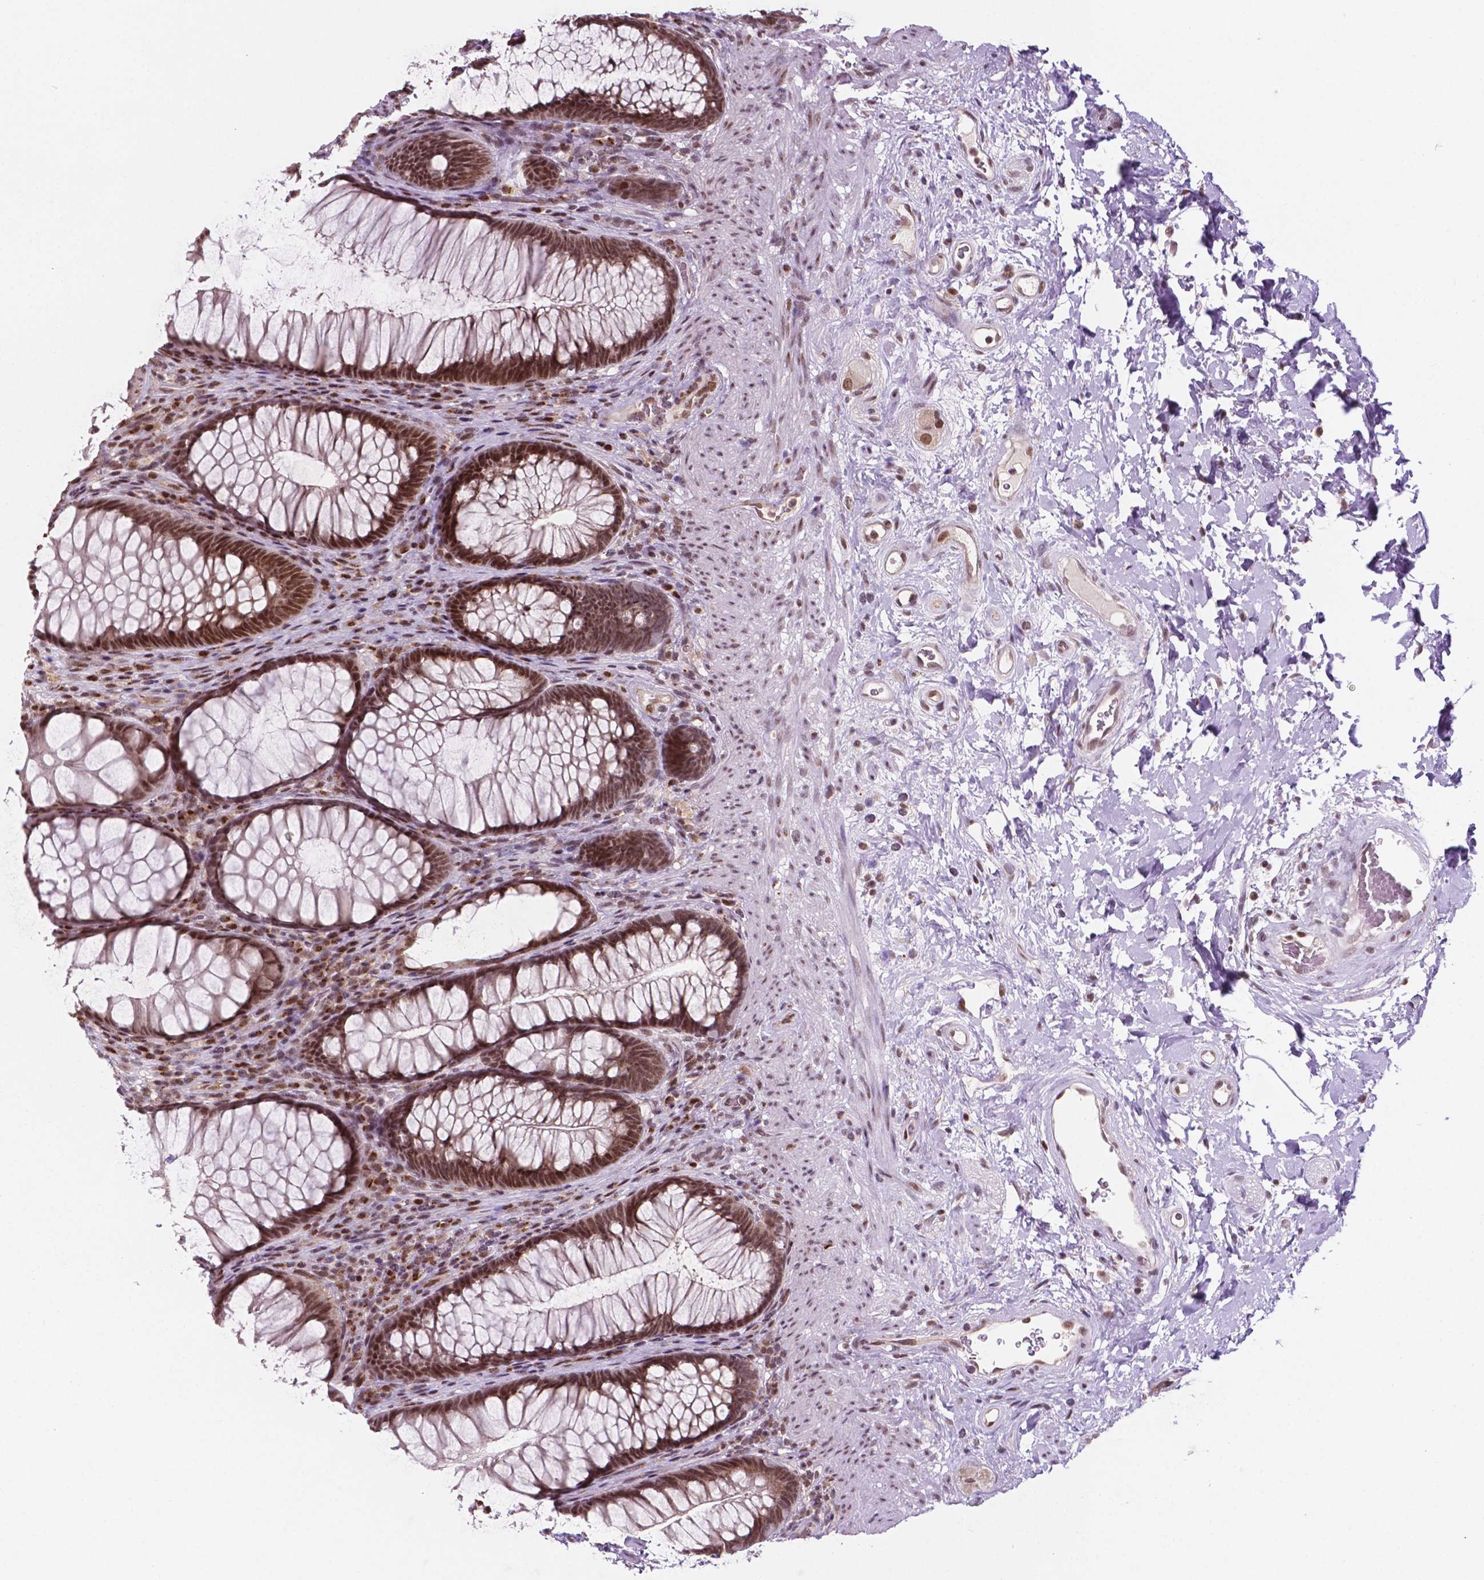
{"staining": {"intensity": "strong", "quantity": ">75%", "location": "nuclear"}, "tissue": "rectum", "cell_type": "Glandular cells", "image_type": "normal", "snomed": [{"axis": "morphology", "description": "Normal tissue, NOS"}, {"axis": "topography", "description": "Smooth muscle"}, {"axis": "topography", "description": "Rectum"}], "caption": "Strong nuclear protein positivity is present in approximately >75% of glandular cells in rectum. (brown staining indicates protein expression, while blue staining denotes nuclei).", "gene": "PER2", "patient": {"sex": "male", "age": 53}}